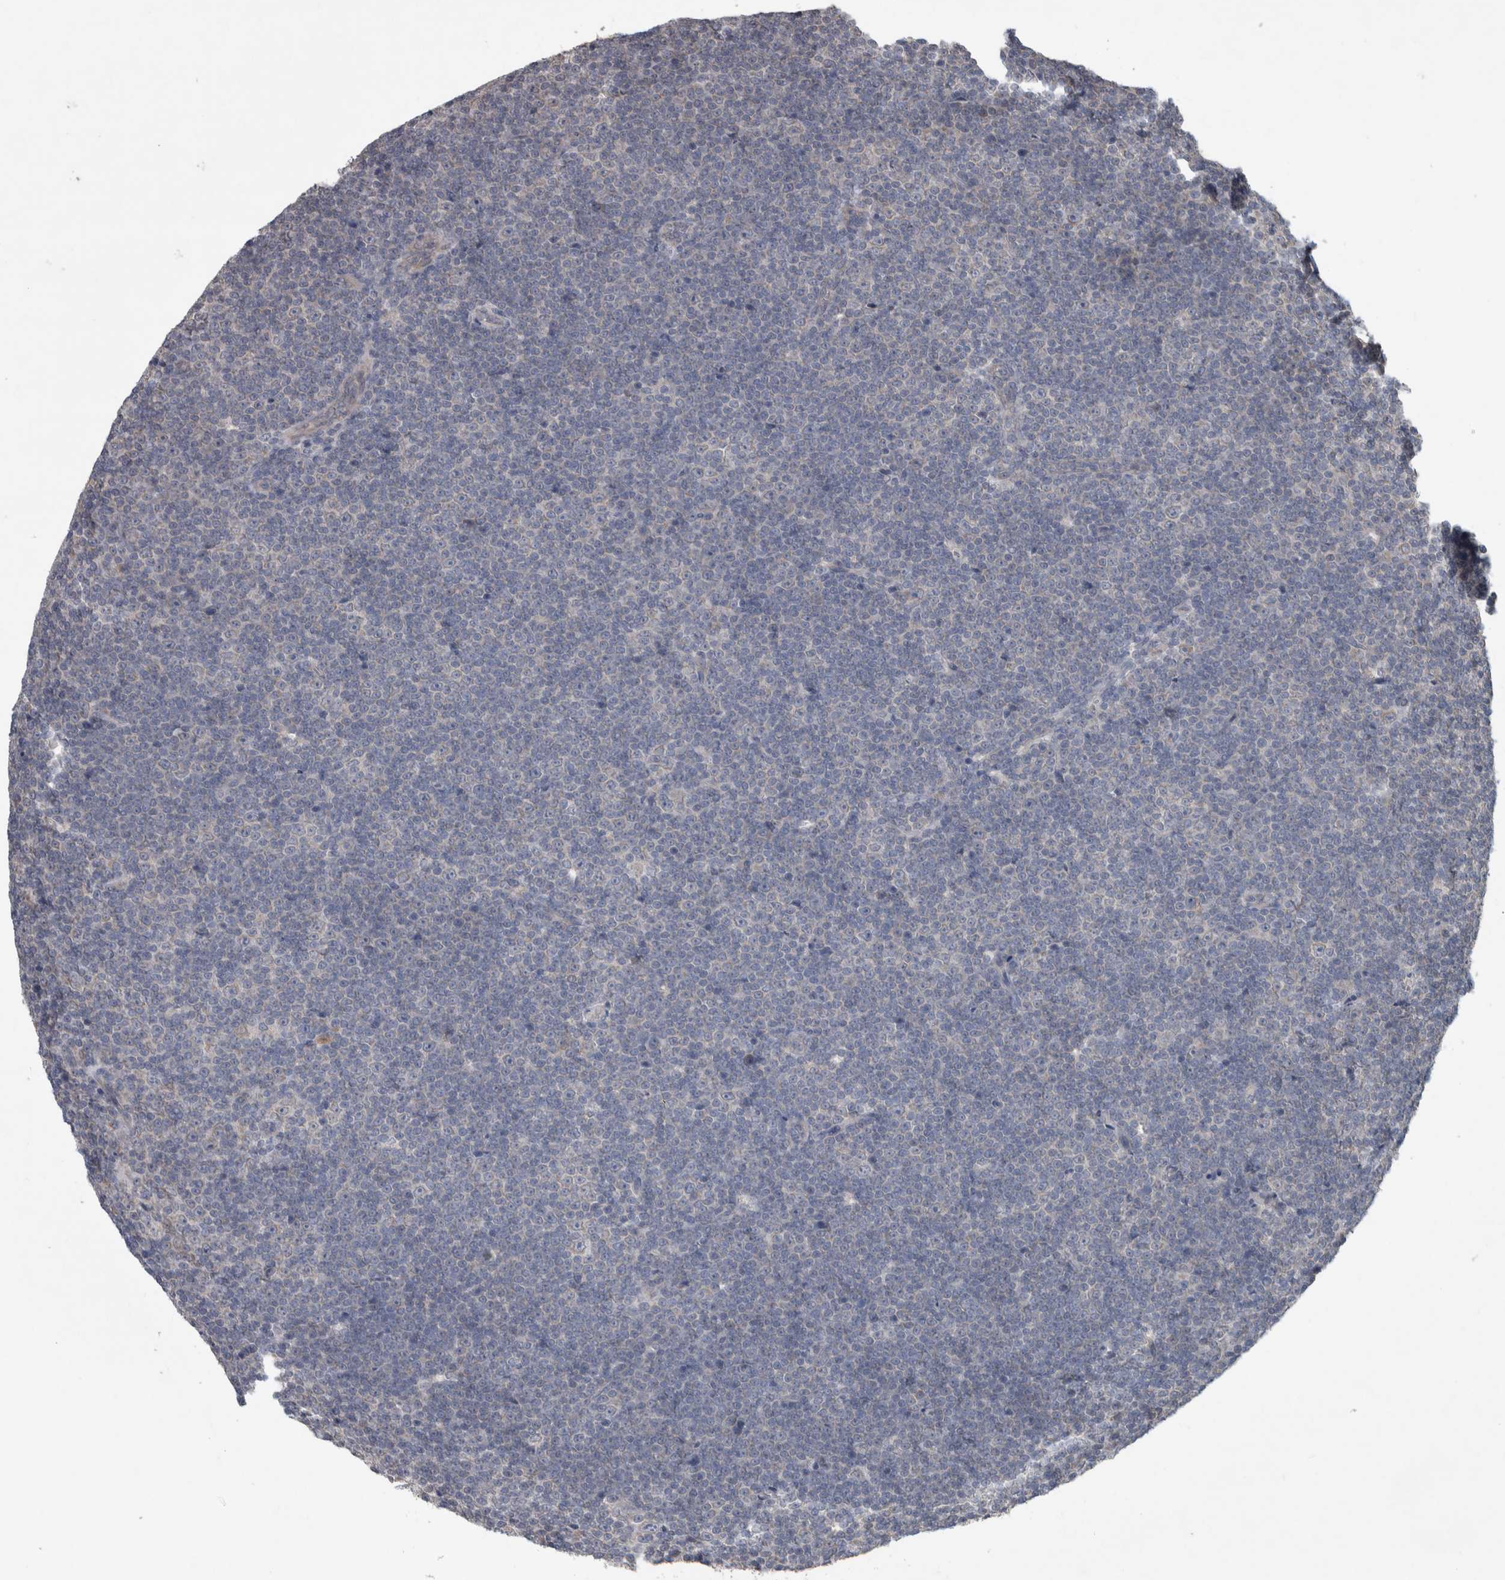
{"staining": {"intensity": "negative", "quantity": "none", "location": "none"}, "tissue": "lymphoma", "cell_type": "Tumor cells", "image_type": "cancer", "snomed": [{"axis": "morphology", "description": "Malignant lymphoma, non-Hodgkin's type, Low grade"}, {"axis": "topography", "description": "Lymph node"}], "caption": "Photomicrograph shows no protein staining in tumor cells of low-grade malignant lymphoma, non-Hodgkin's type tissue.", "gene": "SRP68", "patient": {"sex": "female", "age": 67}}